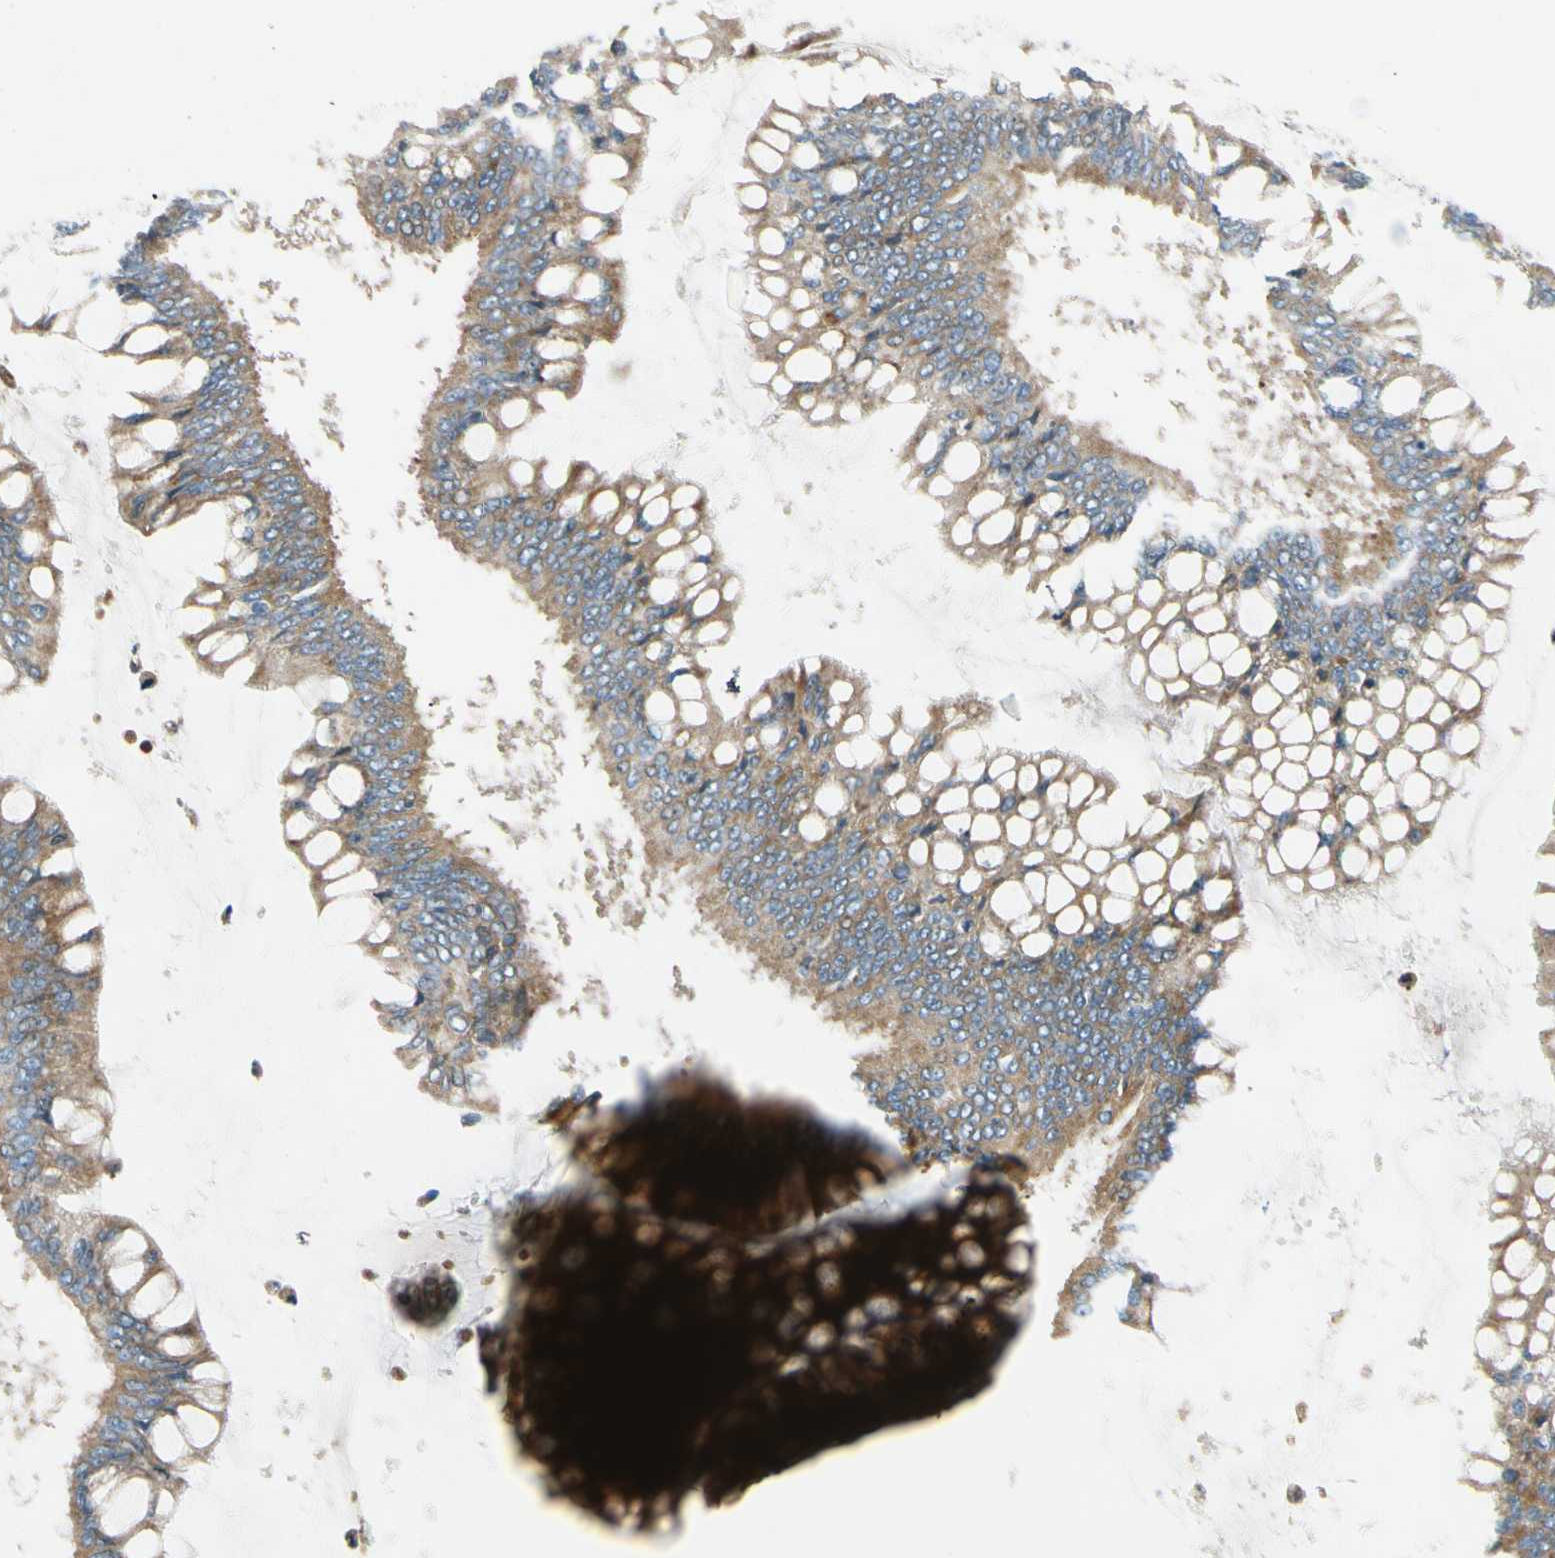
{"staining": {"intensity": "moderate", "quantity": ">75%", "location": "cytoplasmic/membranous"}, "tissue": "ovarian cancer", "cell_type": "Tumor cells", "image_type": "cancer", "snomed": [{"axis": "morphology", "description": "Cystadenocarcinoma, mucinous, NOS"}, {"axis": "topography", "description": "Ovary"}], "caption": "An immunohistochemistry micrograph of neoplastic tissue is shown. Protein staining in brown labels moderate cytoplasmic/membranous positivity in ovarian cancer (mucinous cystadenocarcinoma) within tumor cells.", "gene": "MST1R", "patient": {"sex": "female", "age": 73}}